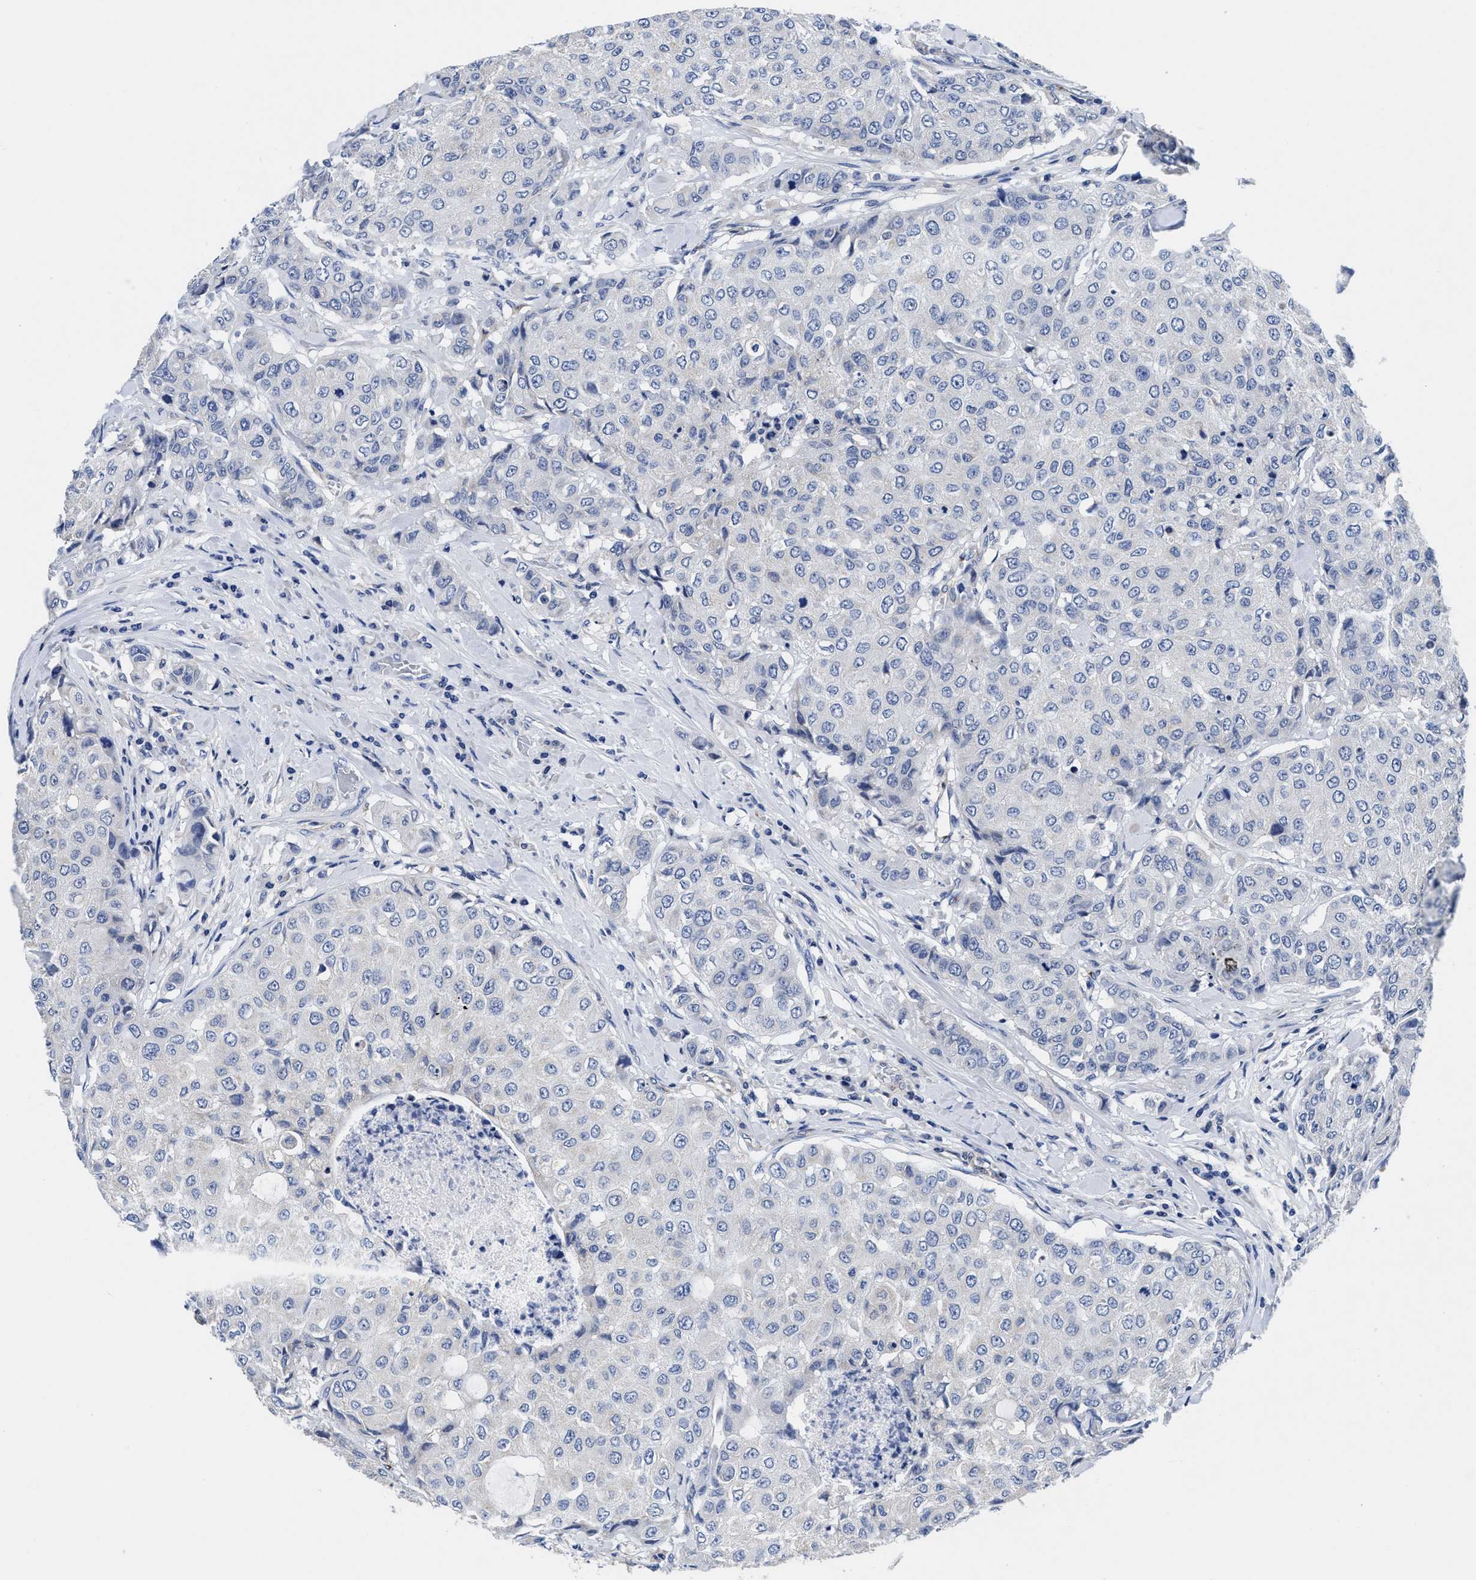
{"staining": {"intensity": "weak", "quantity": "<25%", "location": "cytoplasmic/membranous"}, "tissue": "breast cancer", "cell_type": "Tumor cells", "image_type": "cancer", "snomed": [{"axis": "morphology", "description": "Duct carcinoma"}, {"axis": "topography", "description": "Breast"}], "caption": "Breast infiltrating ductal carcinoma was stained to show a protein in brown. There is no significant positivity in tumor cells.", "gene": "SLC35F1", "patient": {"sex": "female", "age": 27}}